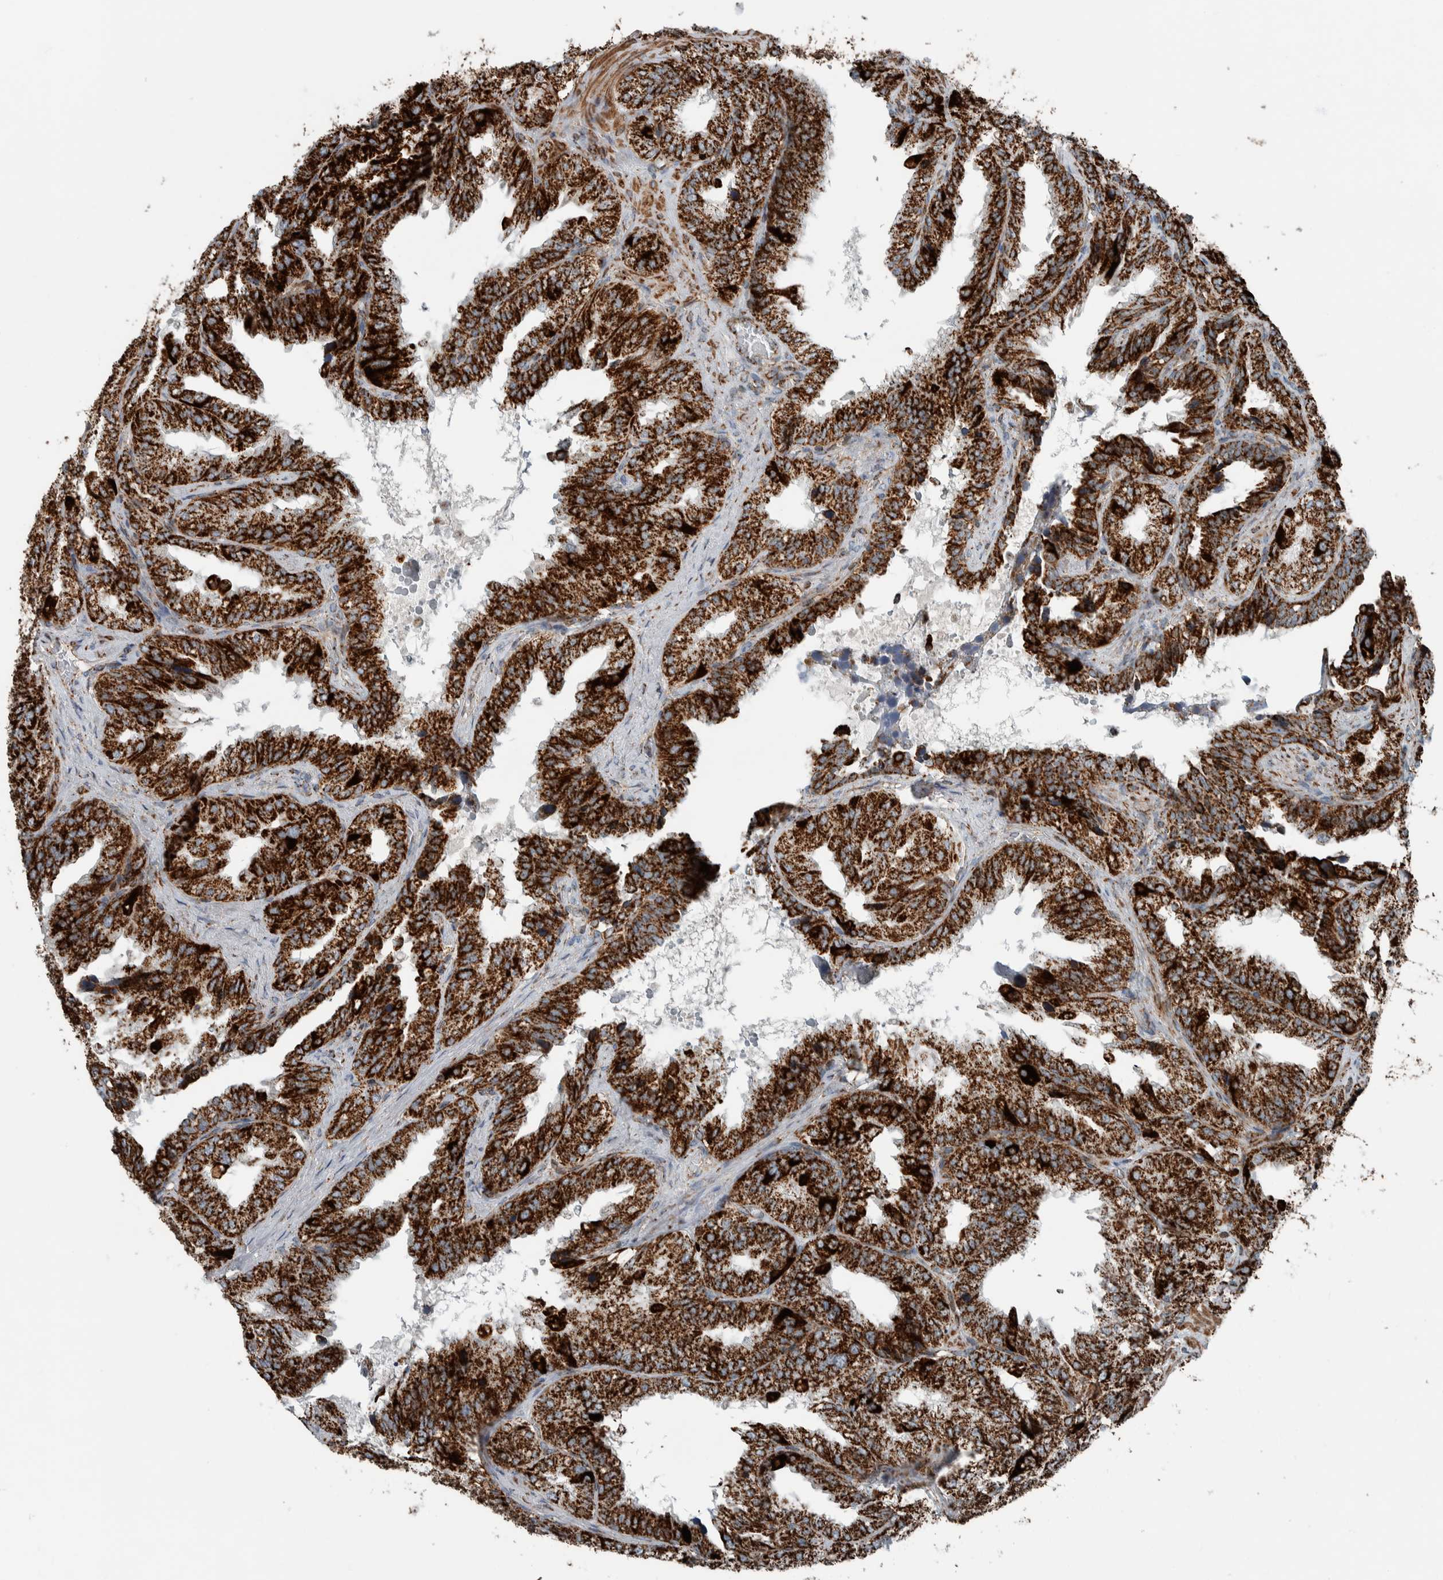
{"staining": {"intensity": "strong", "quantity": ">75%", "location": "cytoplasmic/membranous"}, "tissue": "seminal vesicle", "cell_type": "Glandular cells", "image_type": "normal", "snomed": [{"axis": "morphology", "description": "Normal tissue, NOS"}, {"axis": "topography", "description": "Prostate"}, {"axis": "topography", "description": "Seminal veicle"}], "caption": "Immunohistochemistry (IHC) histopathology image of normal human seminal vesicle stained for a protein (brown), which demonstrates high levels of strong cytoplasmic/membranous expression in approximately >75% of glandular cells.", "gene": "CNTROB", "patient": {"sex": "male", "age": 51}}